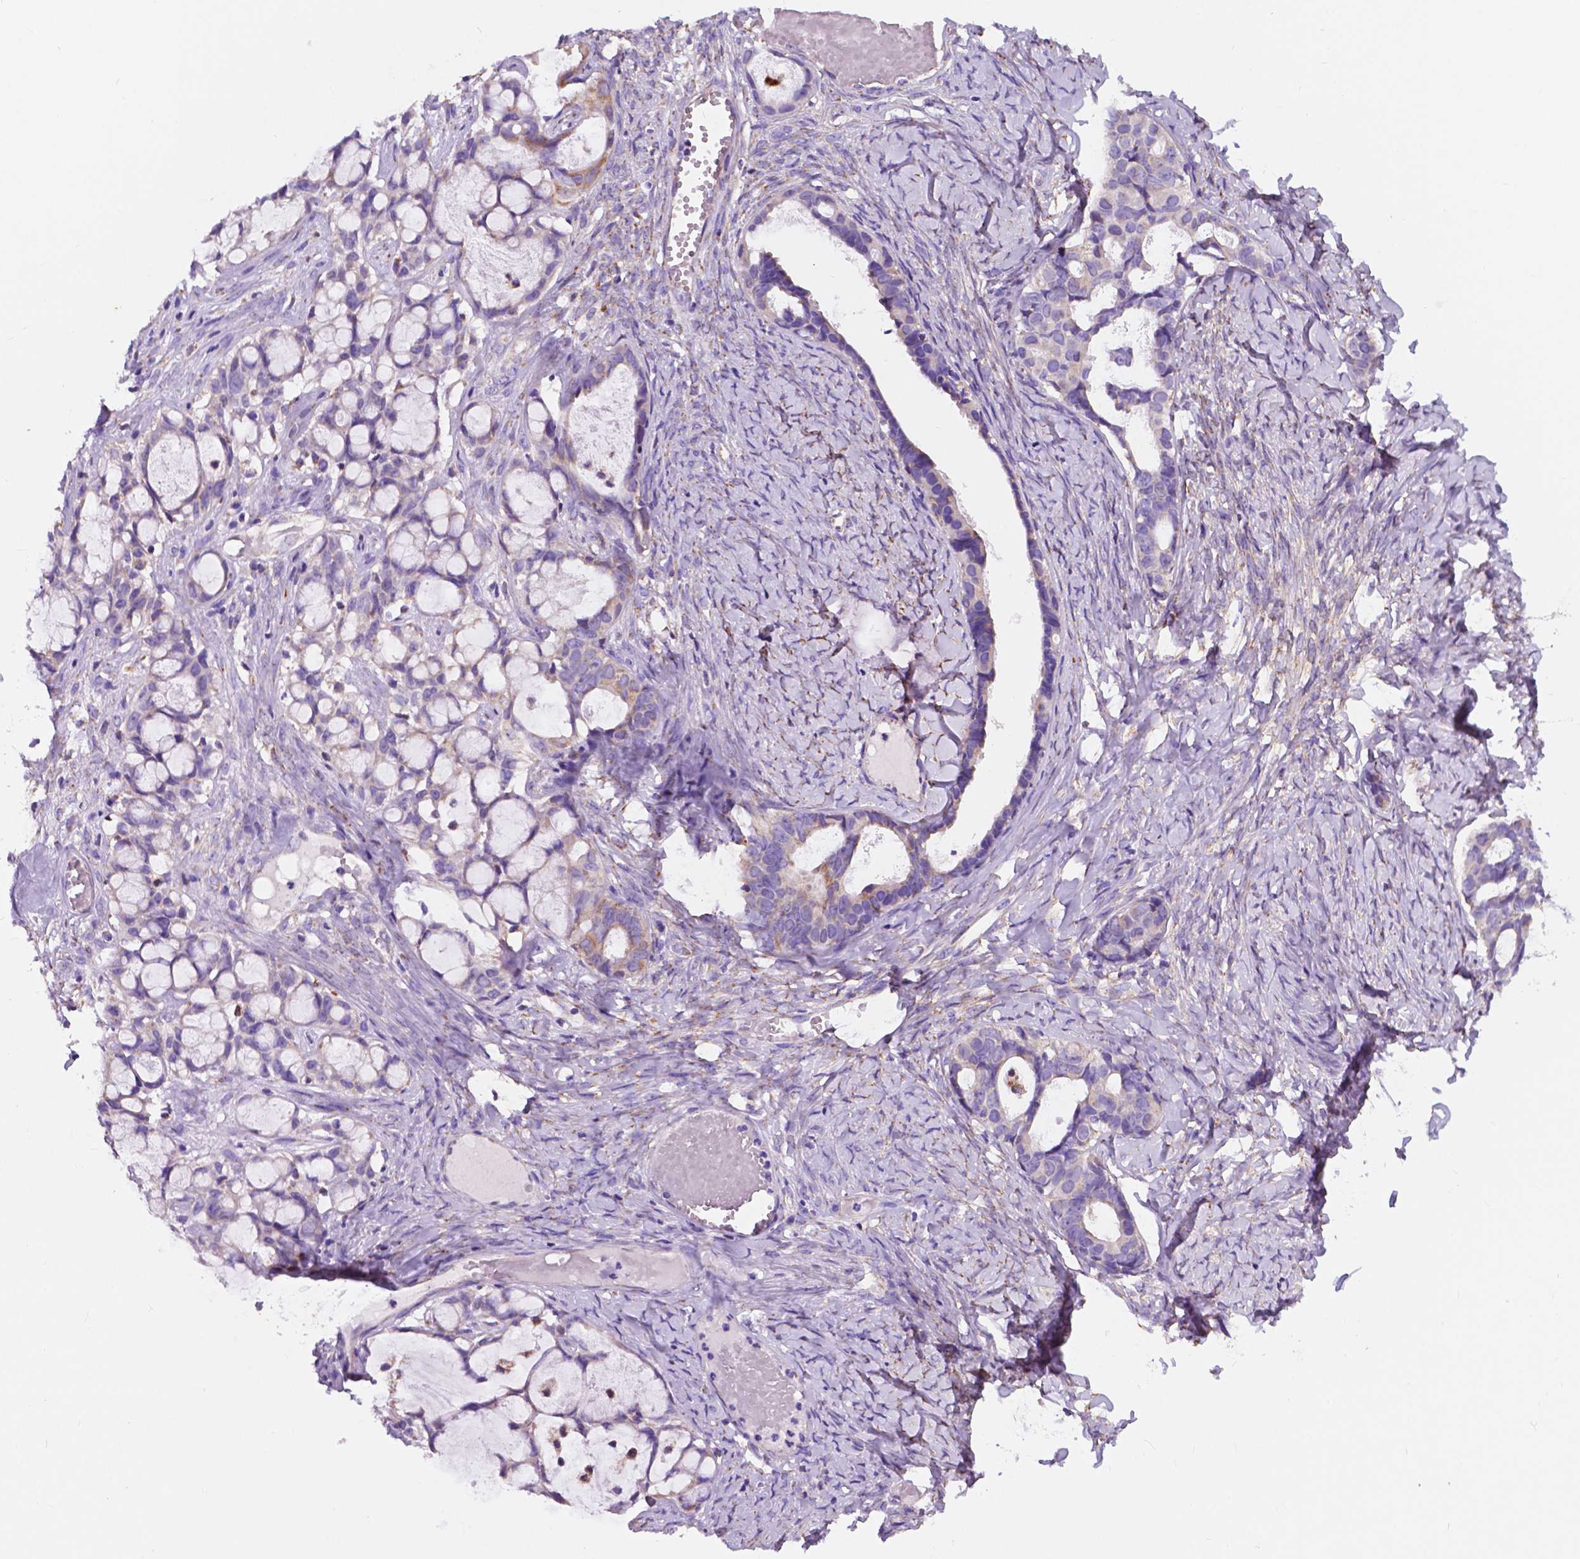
{"staining": {"intensity": "weak", "quantity": "<25%", "location": "cytoplasmic/membranous"}, "tissue": "ovarian cancer", "cell_type": "Tumor cells", "image_type": "cancer", "snomed": [{"axis": "morphology", "description": "Cystadenocarcinoma, serous, NOS"}, {"axis": "topography", "description": "Ovary"}], "caption": "This is a image of immunohistochemistry (IHC) staining of ovarian cancer (serous cystadenocarcinoma), which shows no staining in tumor cells.", "gene": "TRPV5", "patient": {"sex": "female", "age": 69}}